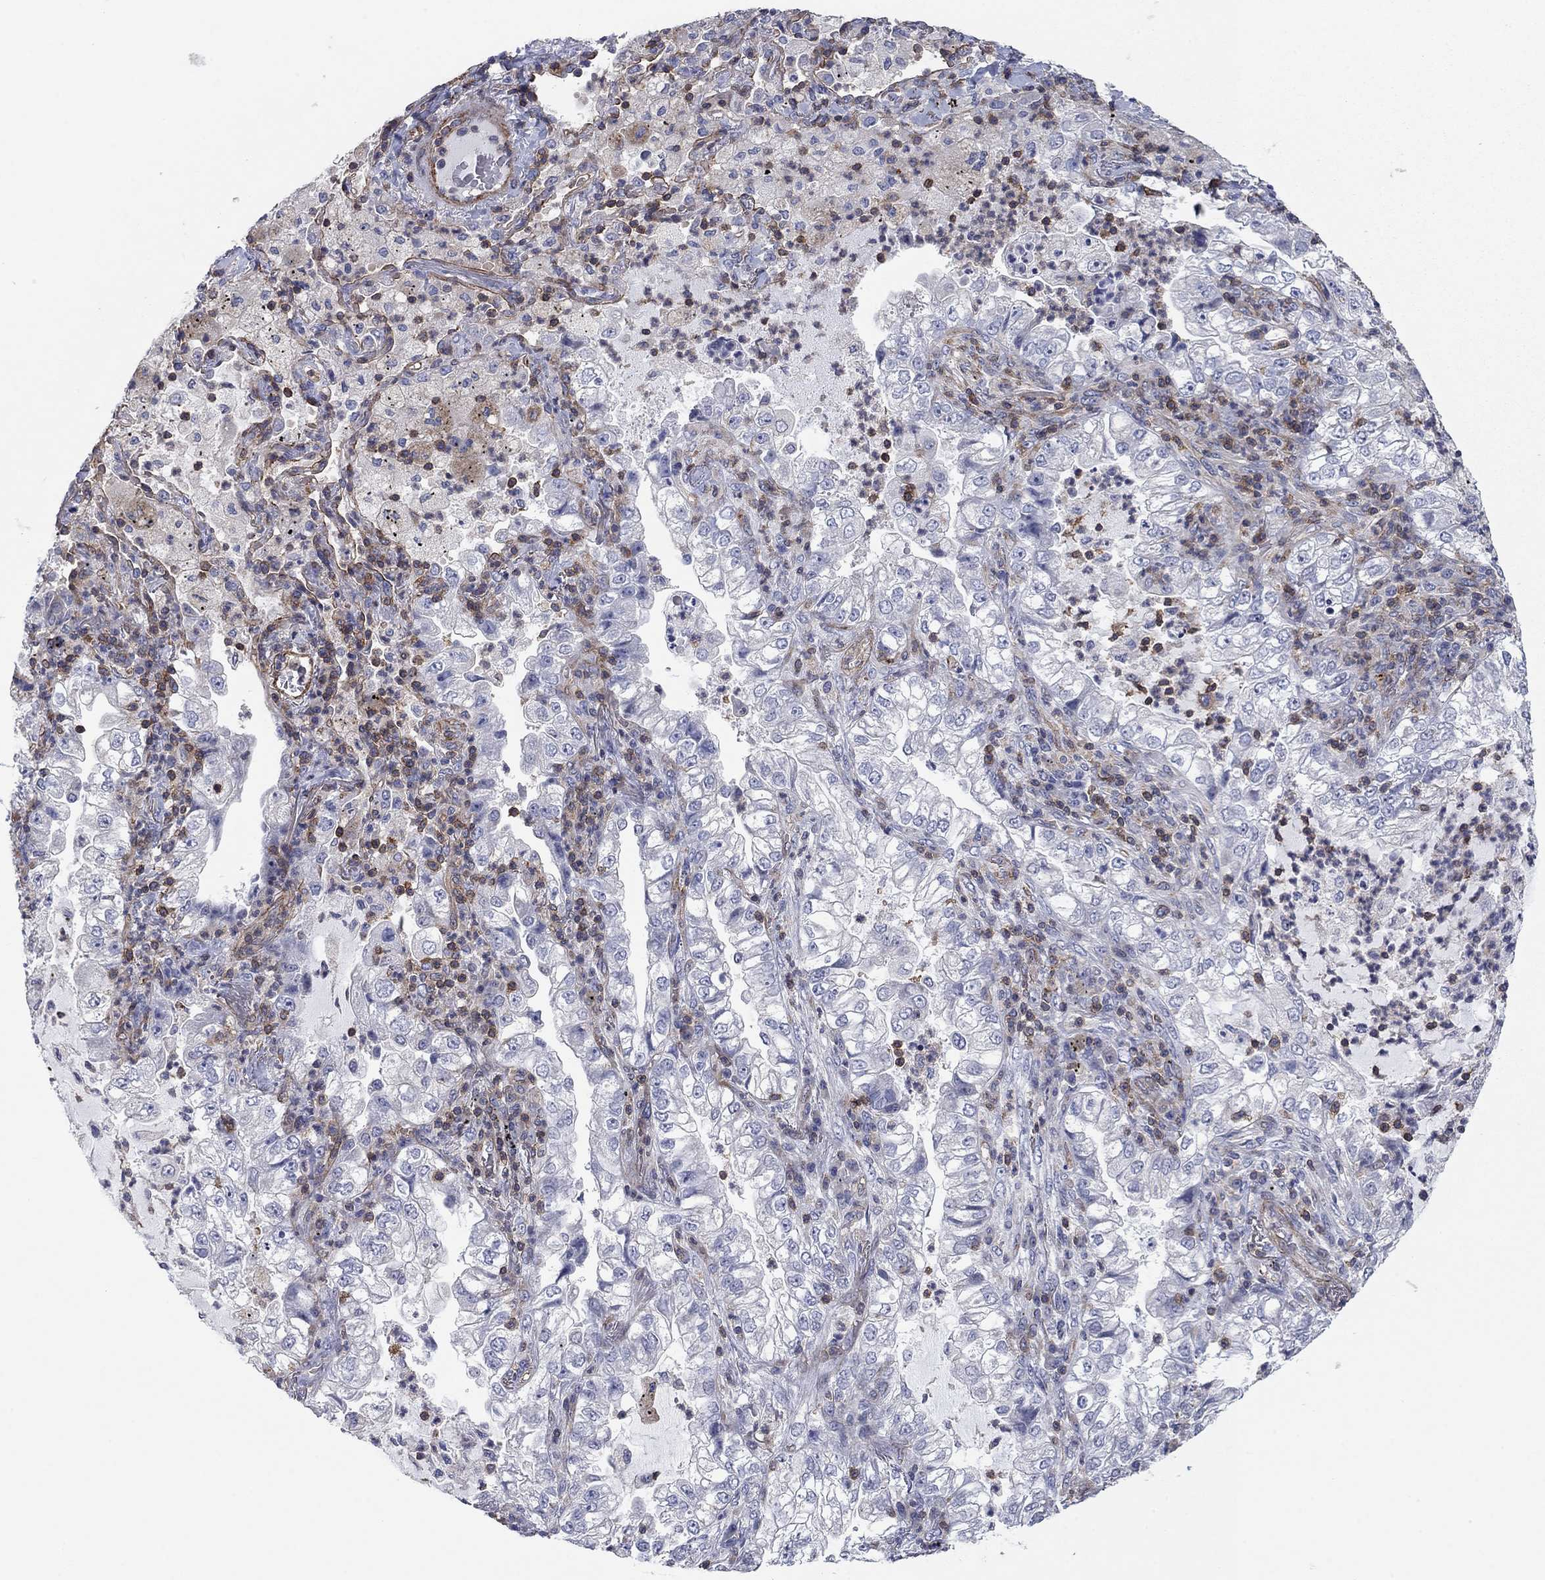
{"staining": {"intensity": "negative", "quantity": "none", "location": "none"}, "tissue": "lung cancer", "cell_type": "Tumor cells", "image_type": "cancer", "snomed": [{"axis": "morphology", "description": "Adenocarcinoma, NOS"}, {"axis": "topography", "description": "Lung"}], "caption": "Immunohistochemistry histopathology image of neoplastic tissue: lung cancer stained with DAB (3,3'-diaminobenzidine) displays no significant protein positivity in tumor cells.", "gene": "PSD4", "patient": {"sex": "female", "age": 73}}